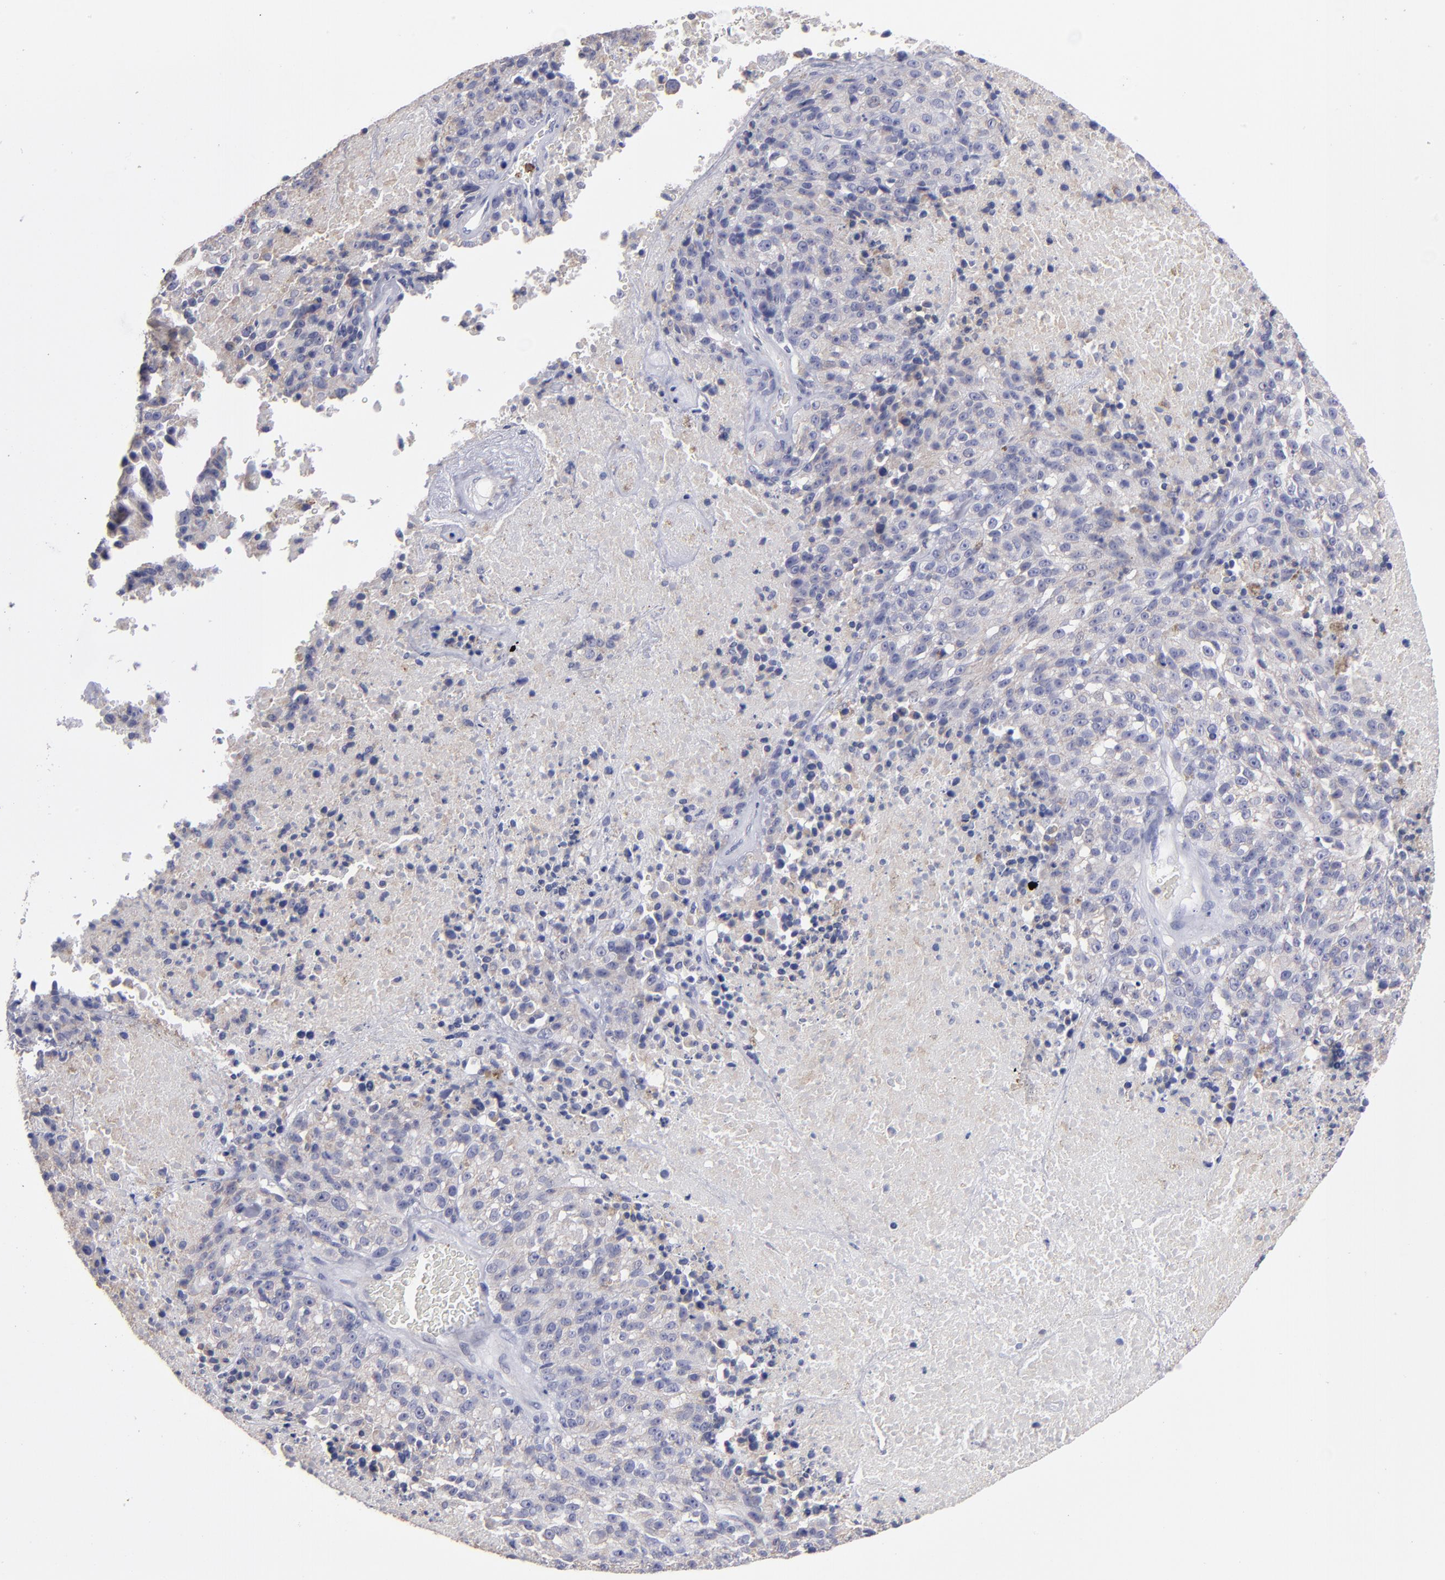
{"staining": {"intensity": "weak", "quantity": ">75%", "location": "cytoplasmic/membranous"}, "tissue": "melanoma", "cell_type": "Tumor cells", "image_type": "cancer", "snomed": [{"axis": "morphology", "description": "Malignant melanoma, Metastatic site"}, {"axis": "topography", "description": "Cerebral cortex"}], "caption": "IHC of human malignant melanoma (metastatic site) demonstrates low levels of weak cytoplasmic/membranous expression in approximately >75% of tumor cells.", "gene": "FGR", "patient": {"sex": "female", "age": 52}}